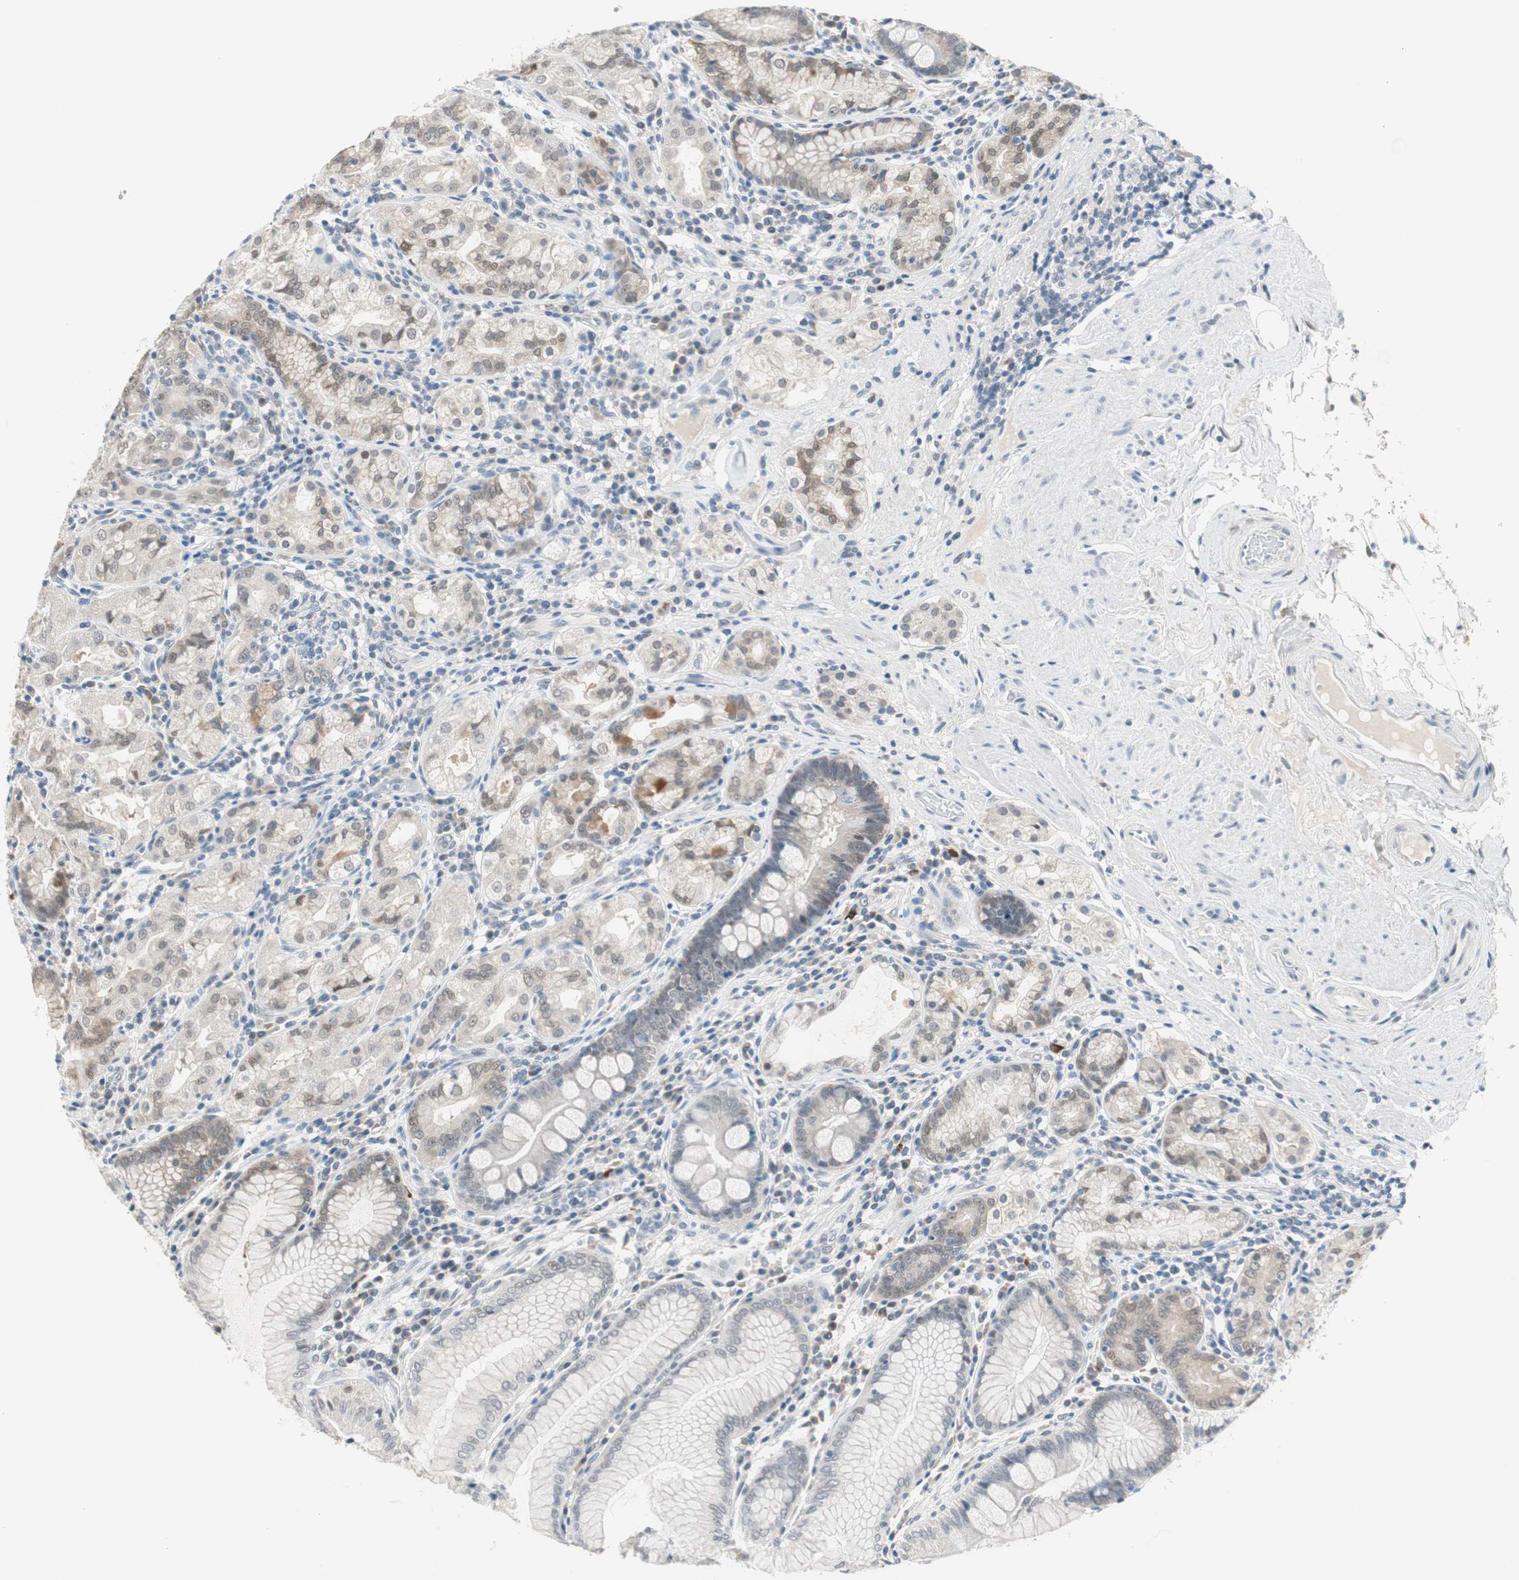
{"staining": {"intensity": "moderate", "quantity": "25%-75%", "location": "cytoplasmic/membranous"}, "tissue": "stomach", "cell_type": "Glandular cells", "image_type": "normal", "snomed": [{"axis": "morphology", "description": "Normal tissue, NOS"}, {"axis": "topography", "description": "Stomach, lower"}], "caption": "Stomach stained for a protein (brown) reveals moderate cytoplasmic/membranous positive expression in about 25%-75% of glandular cells.", "gene": "GRHL1", "patient": {"sex": "female", "age": 76}}